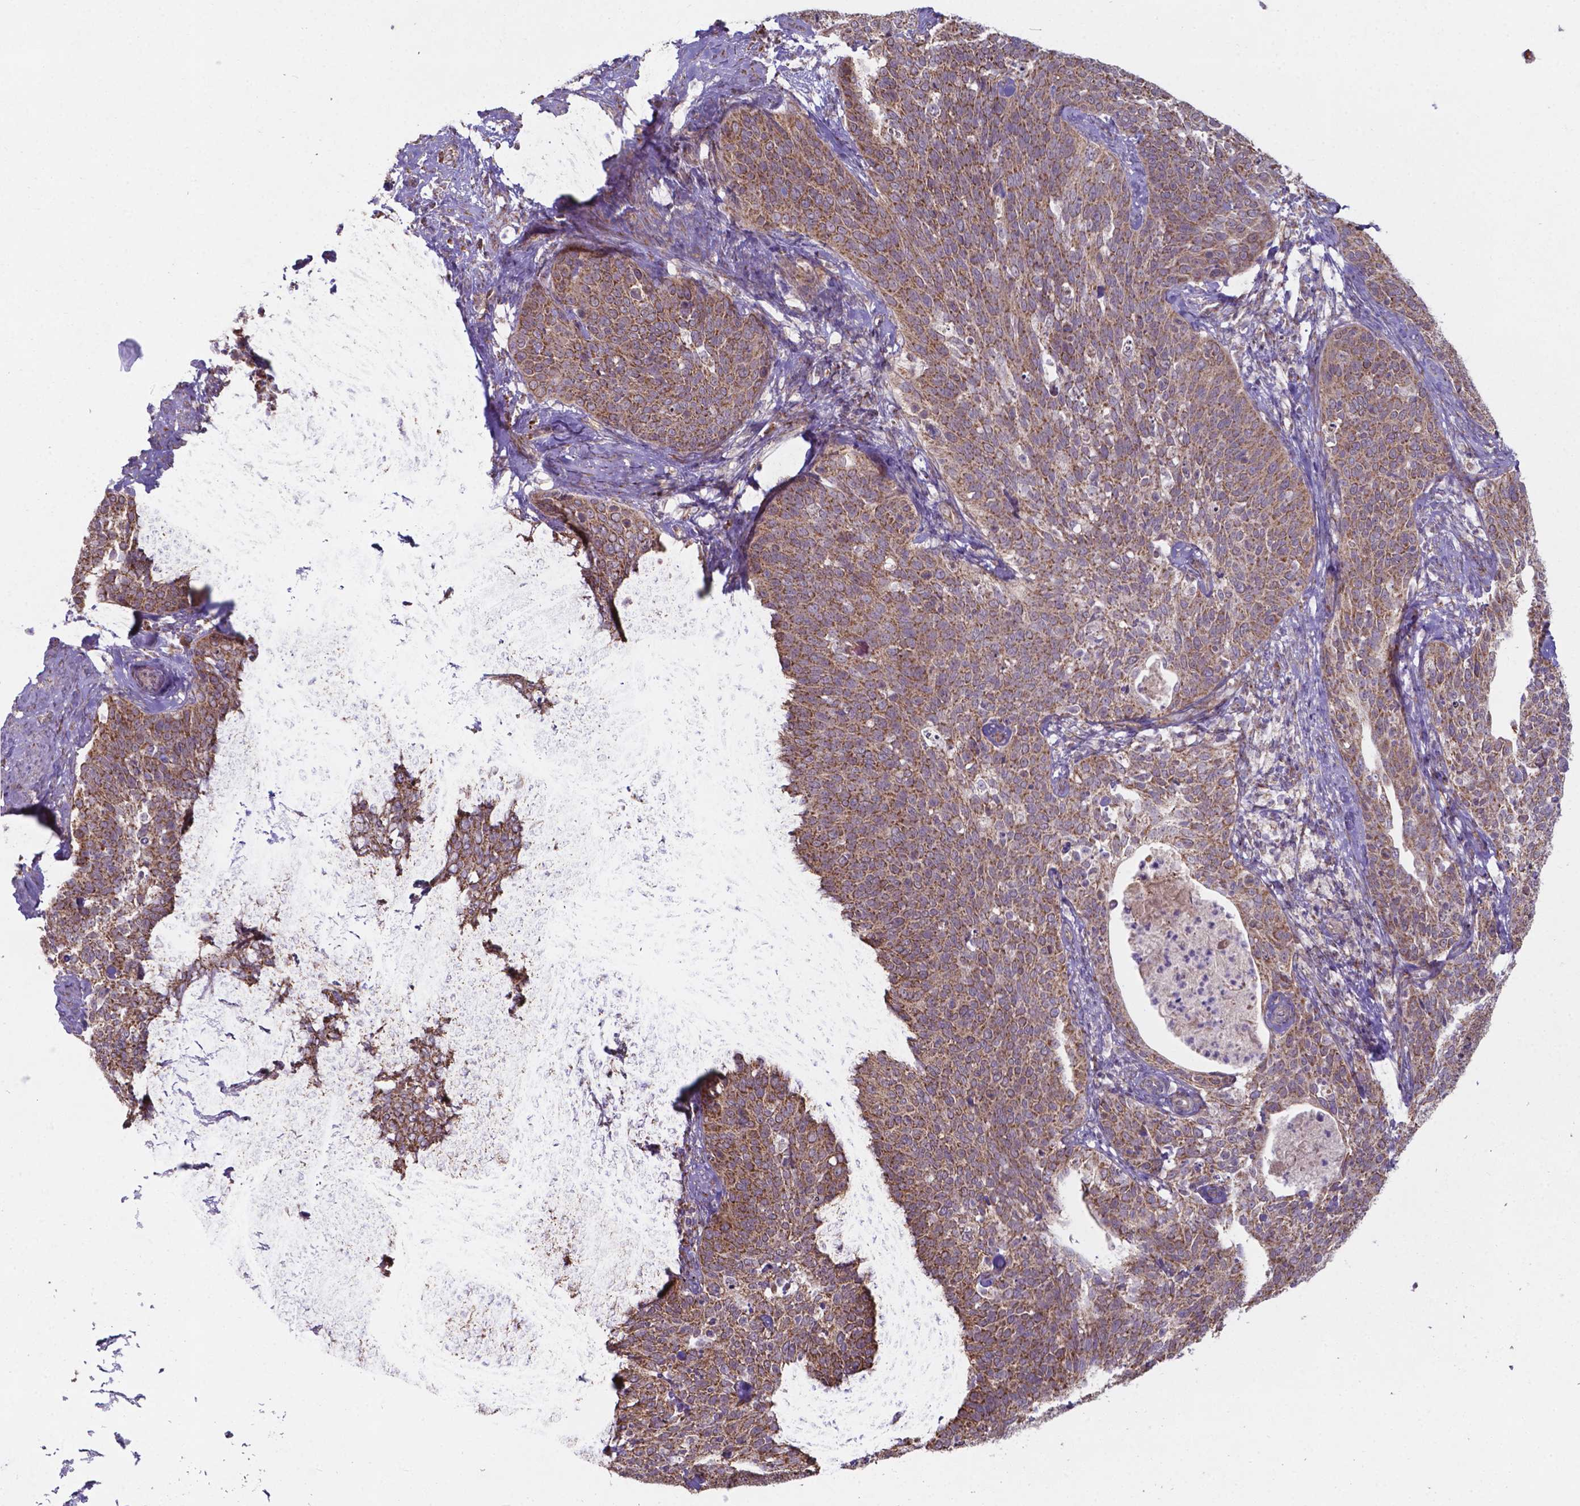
{"staining": {"intensity": "moderate", "quantity": ">75%", "location": "cytoplasmic/membranous"}, "tissue": "cervical cancer", "cell_type": "Tumor cells", "image_type": "cancer", "snomed": [{"axis": "morphology", "description": "Squamous cell carcinoma, NOS"}, {"axis": "topography", "description": "Cervix"}], "caption": "Cervical cancer (squamous cell carcinoma) tissue exhibits moderate cytoplasmic/membranous staining in approximately >75% of tumor cells", "gene": "FAM114A1", "patient": {"sex": "female", "age": 69}}